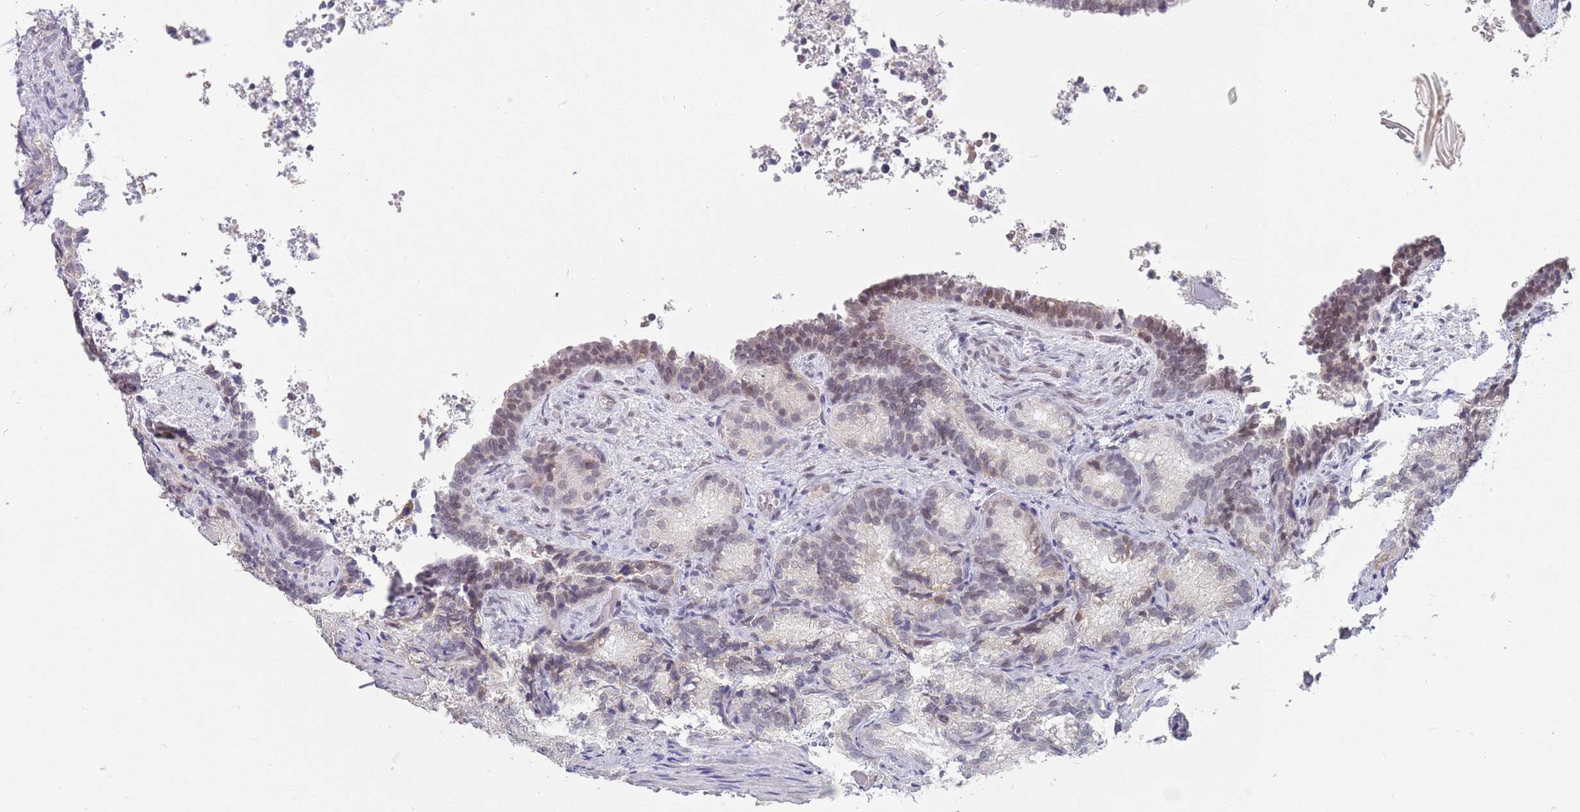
{"staining": {"intensity": "moderate", "quantity": "<25%", "location": "nuclear"}, "tissue": "seminal vesicle", "cell_type": "Glandular cells", "image_type": "normal", "snomed": [{"axis": "morphology", "description": "Normal tissue, NOS"}, {"axis": "topography", "description": "Seminal veicle"}], "caption": "A brown stain highlights moderate nuclear expression of a protein in glandular cells of benign seminal vesicle. The staining was performed using DAB (3,3'-diaminobenzidine), with brown indicating positive protein expression. Nuclei are stained blue with hematoxylin.", "gene": "ZNF574", "patient": {"sex": "male", "age": 58}}